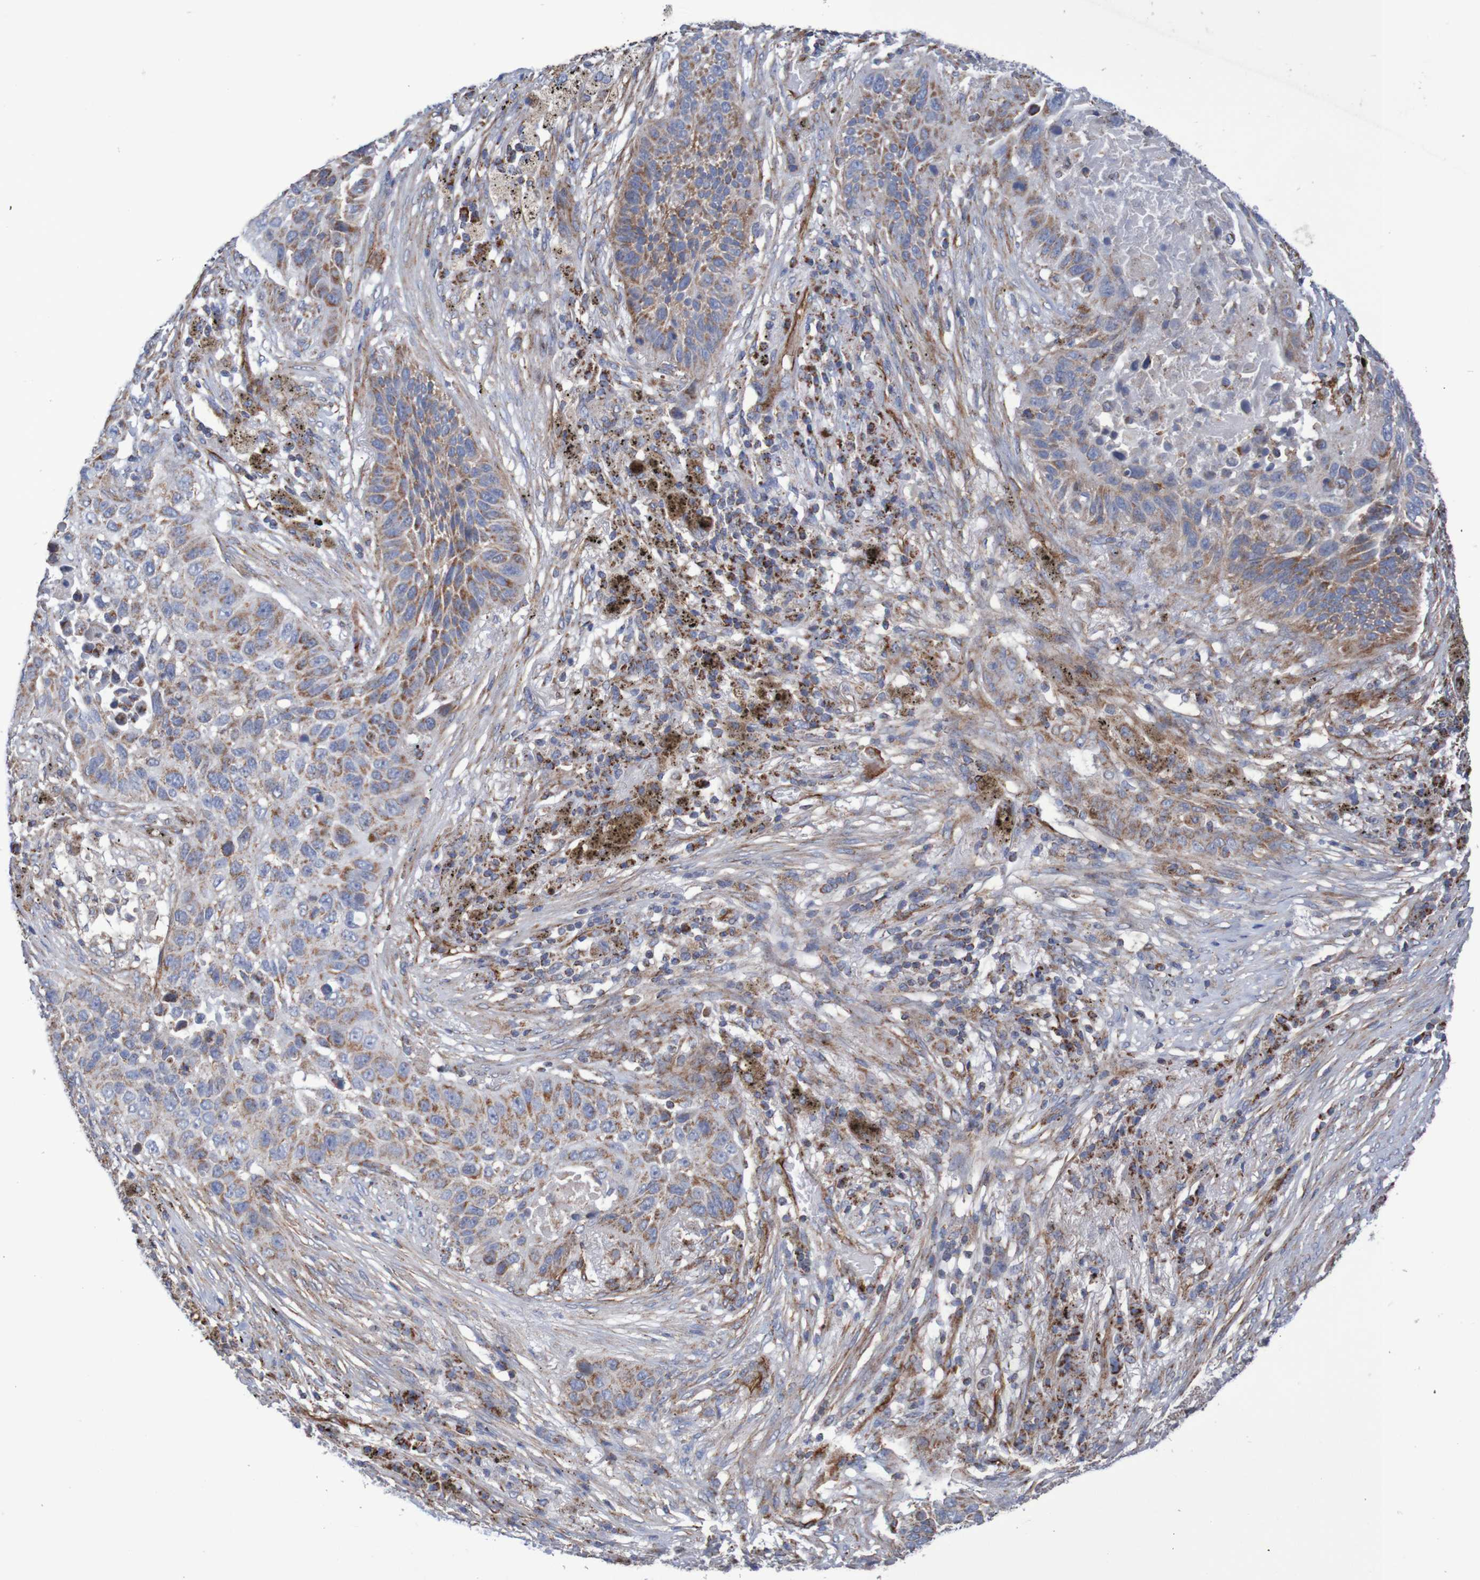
{"staining": {"intensity": "moderate", "quantity": ">75%", "location": "cytoplasmic/membranous"}, "tissue": "lung cancer", "cell_type": "Tumor cells", "image_type": "cancer", "snomed": [{"axis": "morphology", "description": "Squamous cell carcinoma, NOS"}, {"axis": "topography", "description": "Lung"}], "caption": "IHC of human lung squamous cell carcinoma displays medium levels of moderate cytoplasmic/membranous positivity in approximately >75% of tumor cells. Using DAB (brown) and hematoxylin (blue) stains, captured at high magnification using brightfield microscopy.", "gene": "MMEL1", "patient": {"sex": "male", "age": 57}}